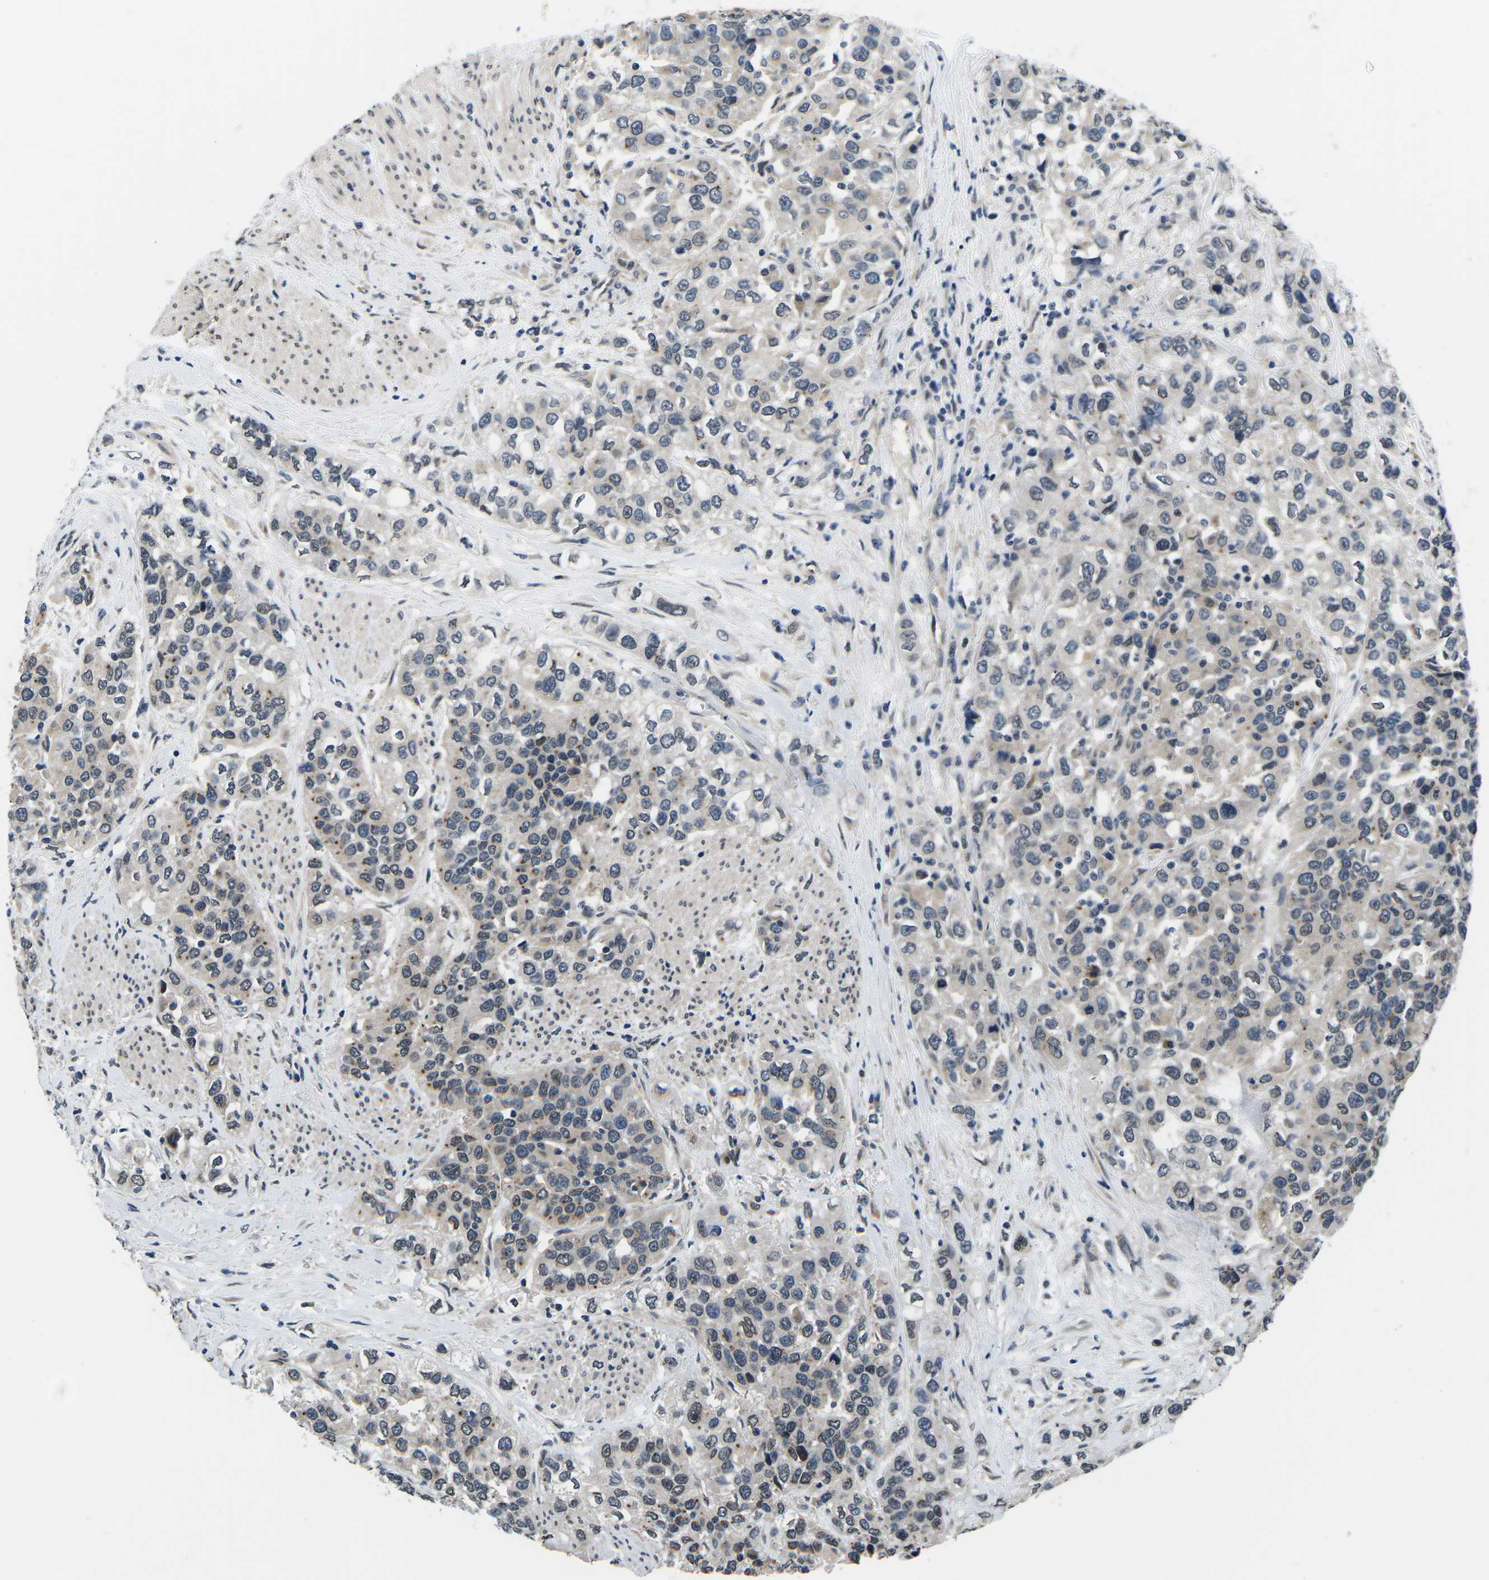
{"staining": {"intensity": "weak", "quantity": "<25%", "location": "nuclear"}, "tissue": "urothelial cancer", "cell_type": "Tumor cells", "image_type": "cancer", "snomed": [{"axis": "morphology", "description": "Urothelial carcinoma, High grade"}, {"axis": "topography", "description": "Urinary bladder"}], "caption": "High-grade urothelial carcinoma was stained to show a protein in brown. There is no significant expression in tumor cells.", "gene": "SNX10", "patient": {"sex": "female", "age": 80}}